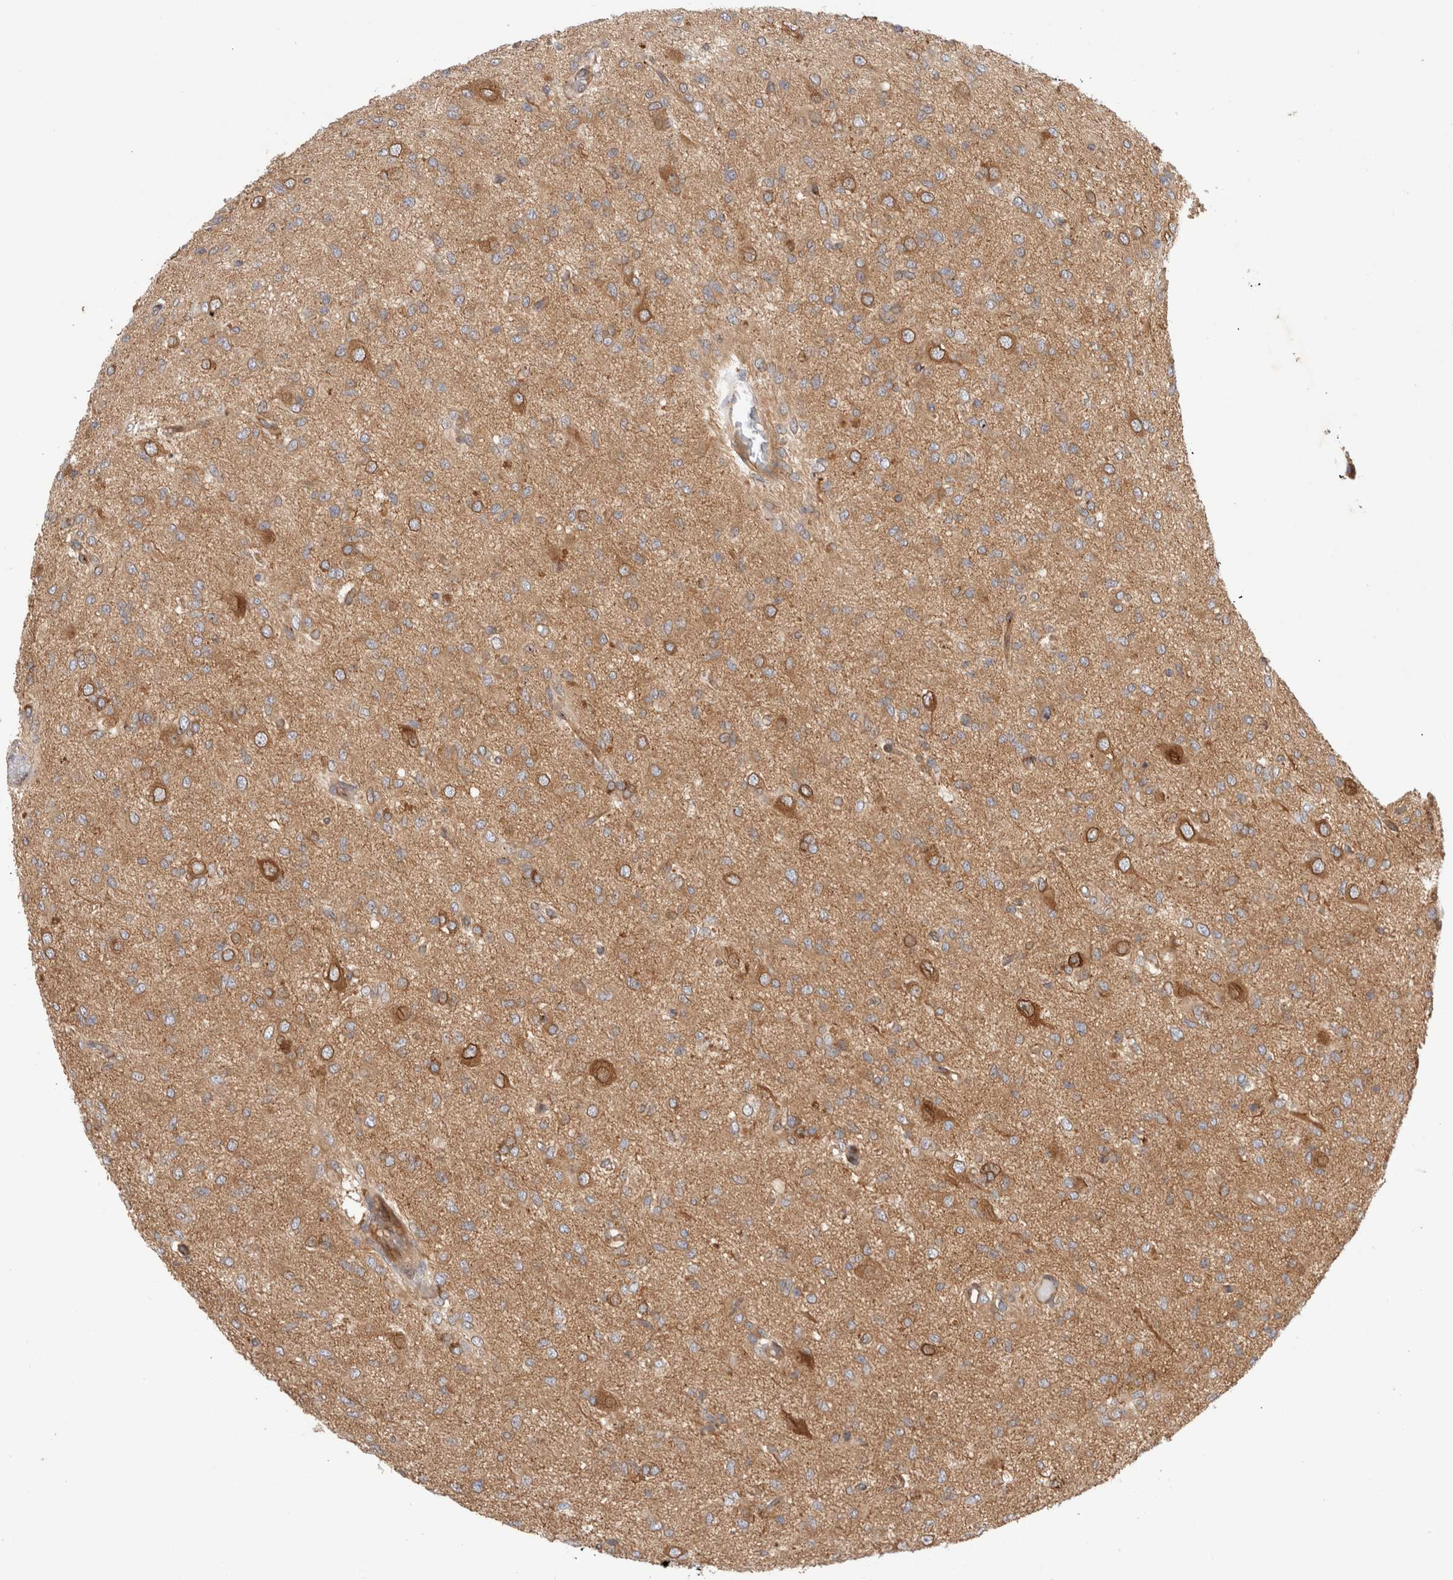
{"staining": {"intensity": "weak", "quantity": ">75%", "location": "cytoplasmic/membranous"}, "tissue": "glioma", "cell_type": "Tumor cells", "image_type": "cancer", "snomed": [{"axis": "morphology", "description": "Glioma, malignant, High grade"}, {"axis": "topography", "description": "Brain"}], "caption": "Human malignant glioma (high-grade) stained with a brown dye demonstrates weak cytoplasmic/membranous positive expression in approximately >75% of tumor cells.", "gene": "GPR150", "patient": {"sex": "female", "age": 59}}